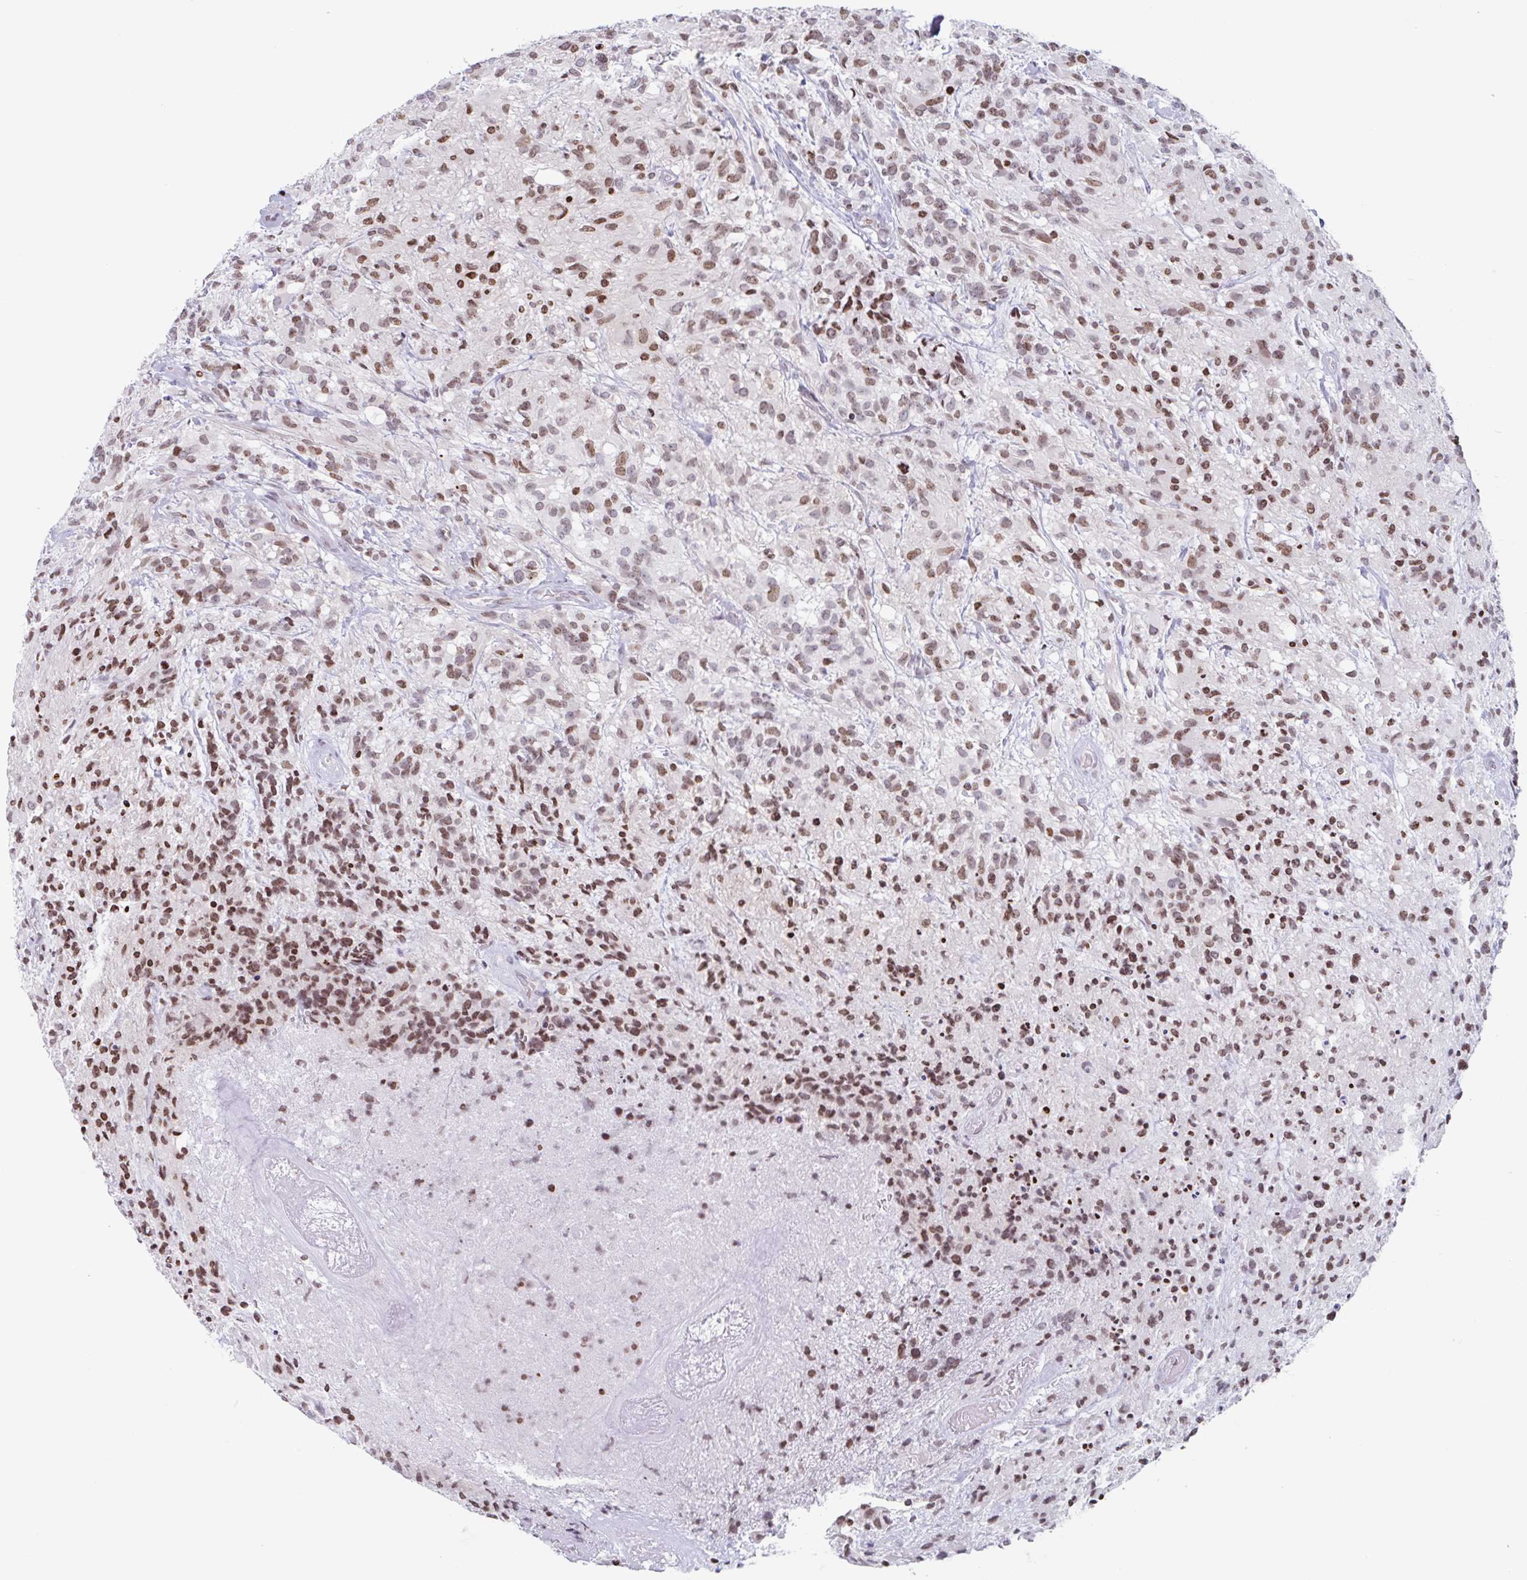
{"staining": {"intensity": "moderate", "quantity": "25%-75%", "location": "nuclear"}, "tissue": "glioma", "cell_type": "Tumor cells", "image_type": "cancer", "snomed": [{"axis": "morphology", "description": "Glioma, malignant, High grade"}, {"axis": "topography", "description": "Brain"}], "caption": "Protein staining displays moderate nuclear staining in about 25%-75% of tumor cells in malignant high-grade glioma.", "gene": "NOL6", "patient": {"sex": "female", "age": 67}}